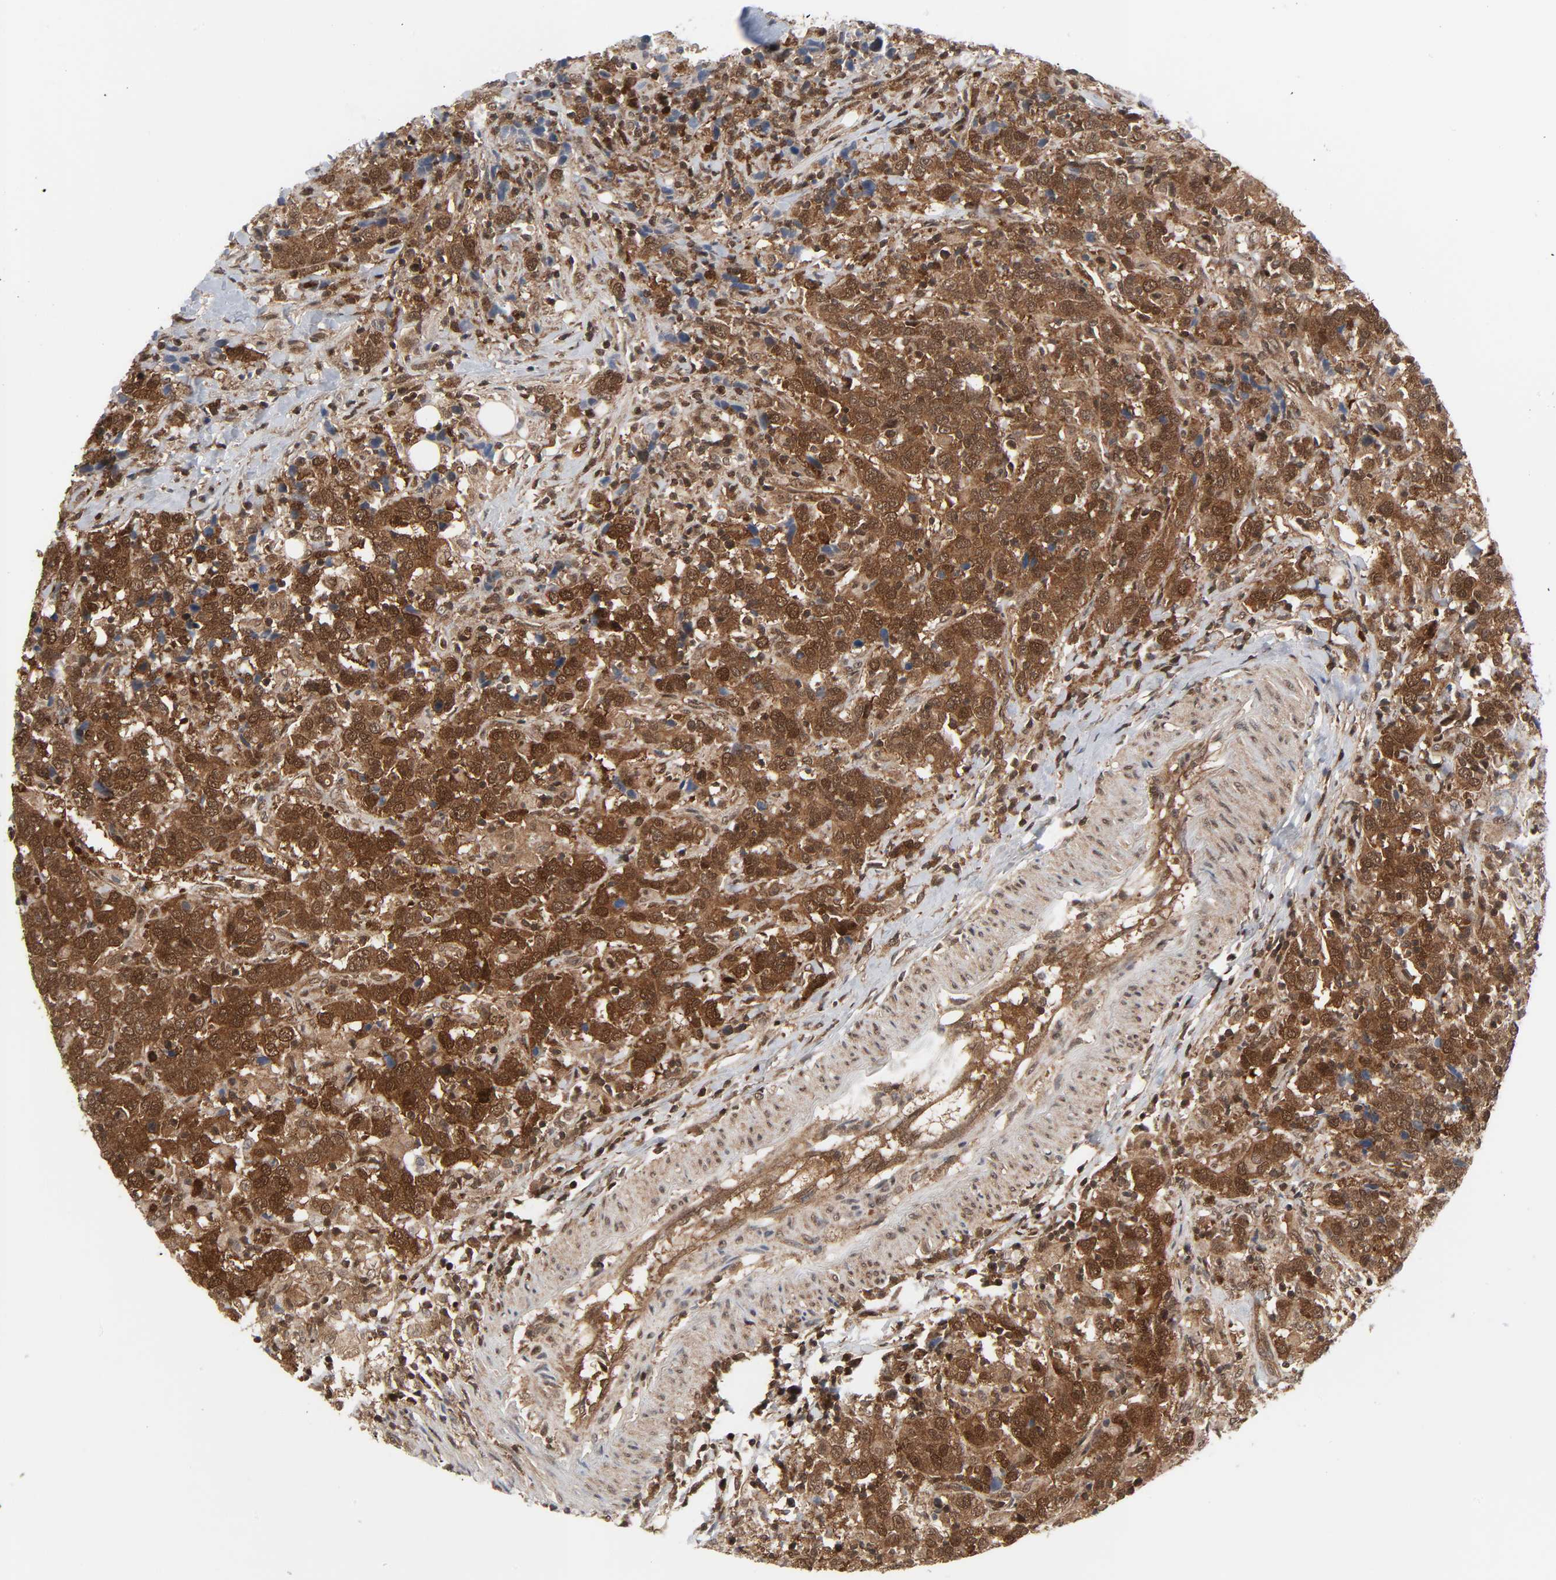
{"staining": {"intensity": "strong", "quantity": ">75%", "location": "cytoplasmic/membranous,nuclear"}, "tissue": "urothelial cancer", "cell_type": "Tumor cells", "image_type": "cancer", "snomed": [{"axis": "morphology", "description": "Urothelial carcinoma, High grade"}, {"axis": "topography", "description": "Urinary bladder"}], "caption": "Urothelial cancer tissue displays strong cytoplasmic/membranous and nuclear positivity in about >75% of tumor cells The staining is performed using DAB brown chromogen to label protein expression. The nuclei are counter-stained blue using hematoxylin.", "gene": "GSK3A", "patient": {"sex": "male", "age": 61}}